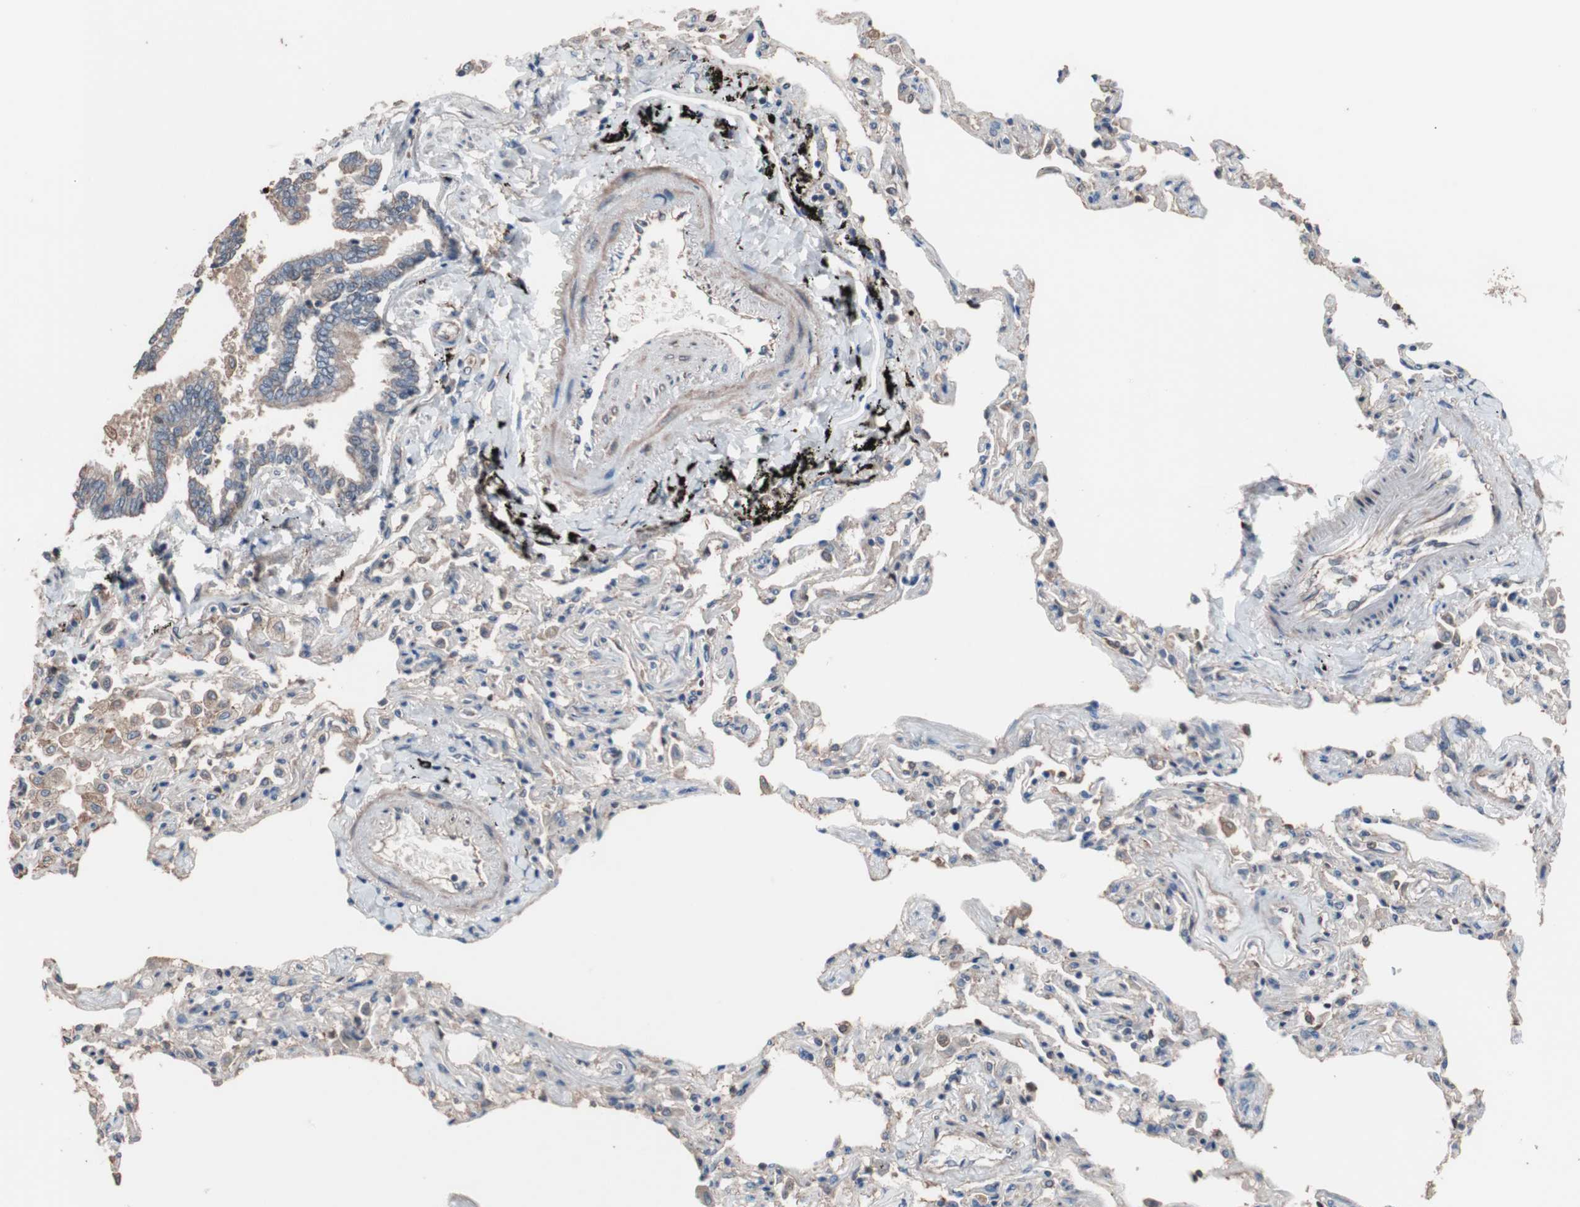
{"staining": {"intensity": "weak", "quantity": ">75%", "location": "cytoplasmic/membranous"}, "tissue": "bronchus", "cell_type": "Respiratory epithelial cells", "image_type": "normal", "snomed": [{"axis": "morphology", "description": "Normal tissue, NOS"}, {"axis": "topography", "description": "Lung"}], "caption": "The micrograph demonstrates staining of benign bronchus, revealing weak cytoplasmic/membranous protein expression (brown color) within respiratory epithelial cells. Ihc stains the protein of interest in brown and the nuclei are stained blue.", "gene": "ATG7", "patient": {"sex": "male", "age": 64}}